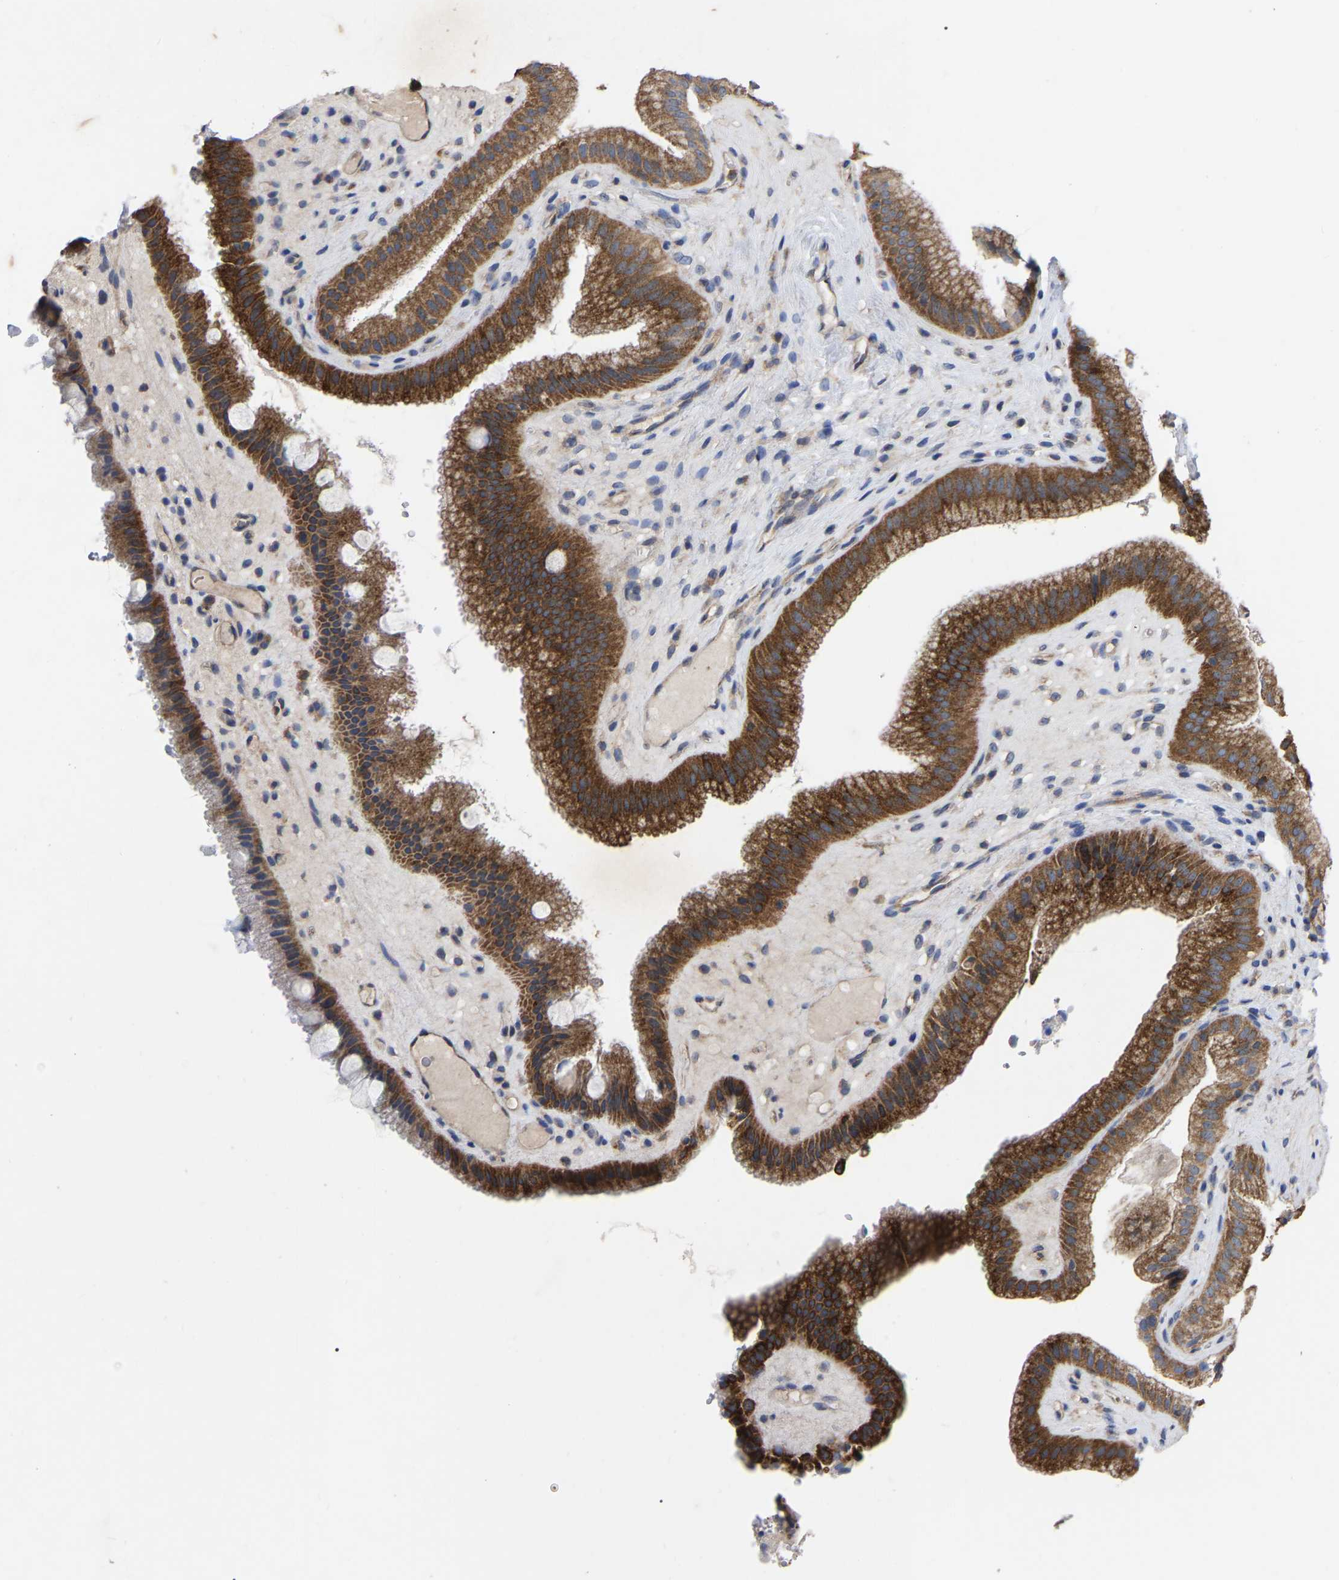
{"staining": {"intensity": "strong", "quantity": ">75%", "location": "cytoplasmic/membranous"}, "tissue": "gallbladder", "cell_type": "Glandular cells", "image_type": "normal", "snomed": [{"axis": "morphology", "description": "Normal tissue, NOS"}, {"axis": "topography", "description": "Gallbladder"}], "caption": "A brown stain shows strong cytoplasmic/membranous staining of a protein in glandular cells of normal human gallbladder. The protein is stained brown, and the nuclei are stained in blue (DAB (3,3'-diaminobenzidine) IHC with brightfield microscopy, high magnification).", "gene": "TCP1", "patient": {"sex": "male", "age": 49}}